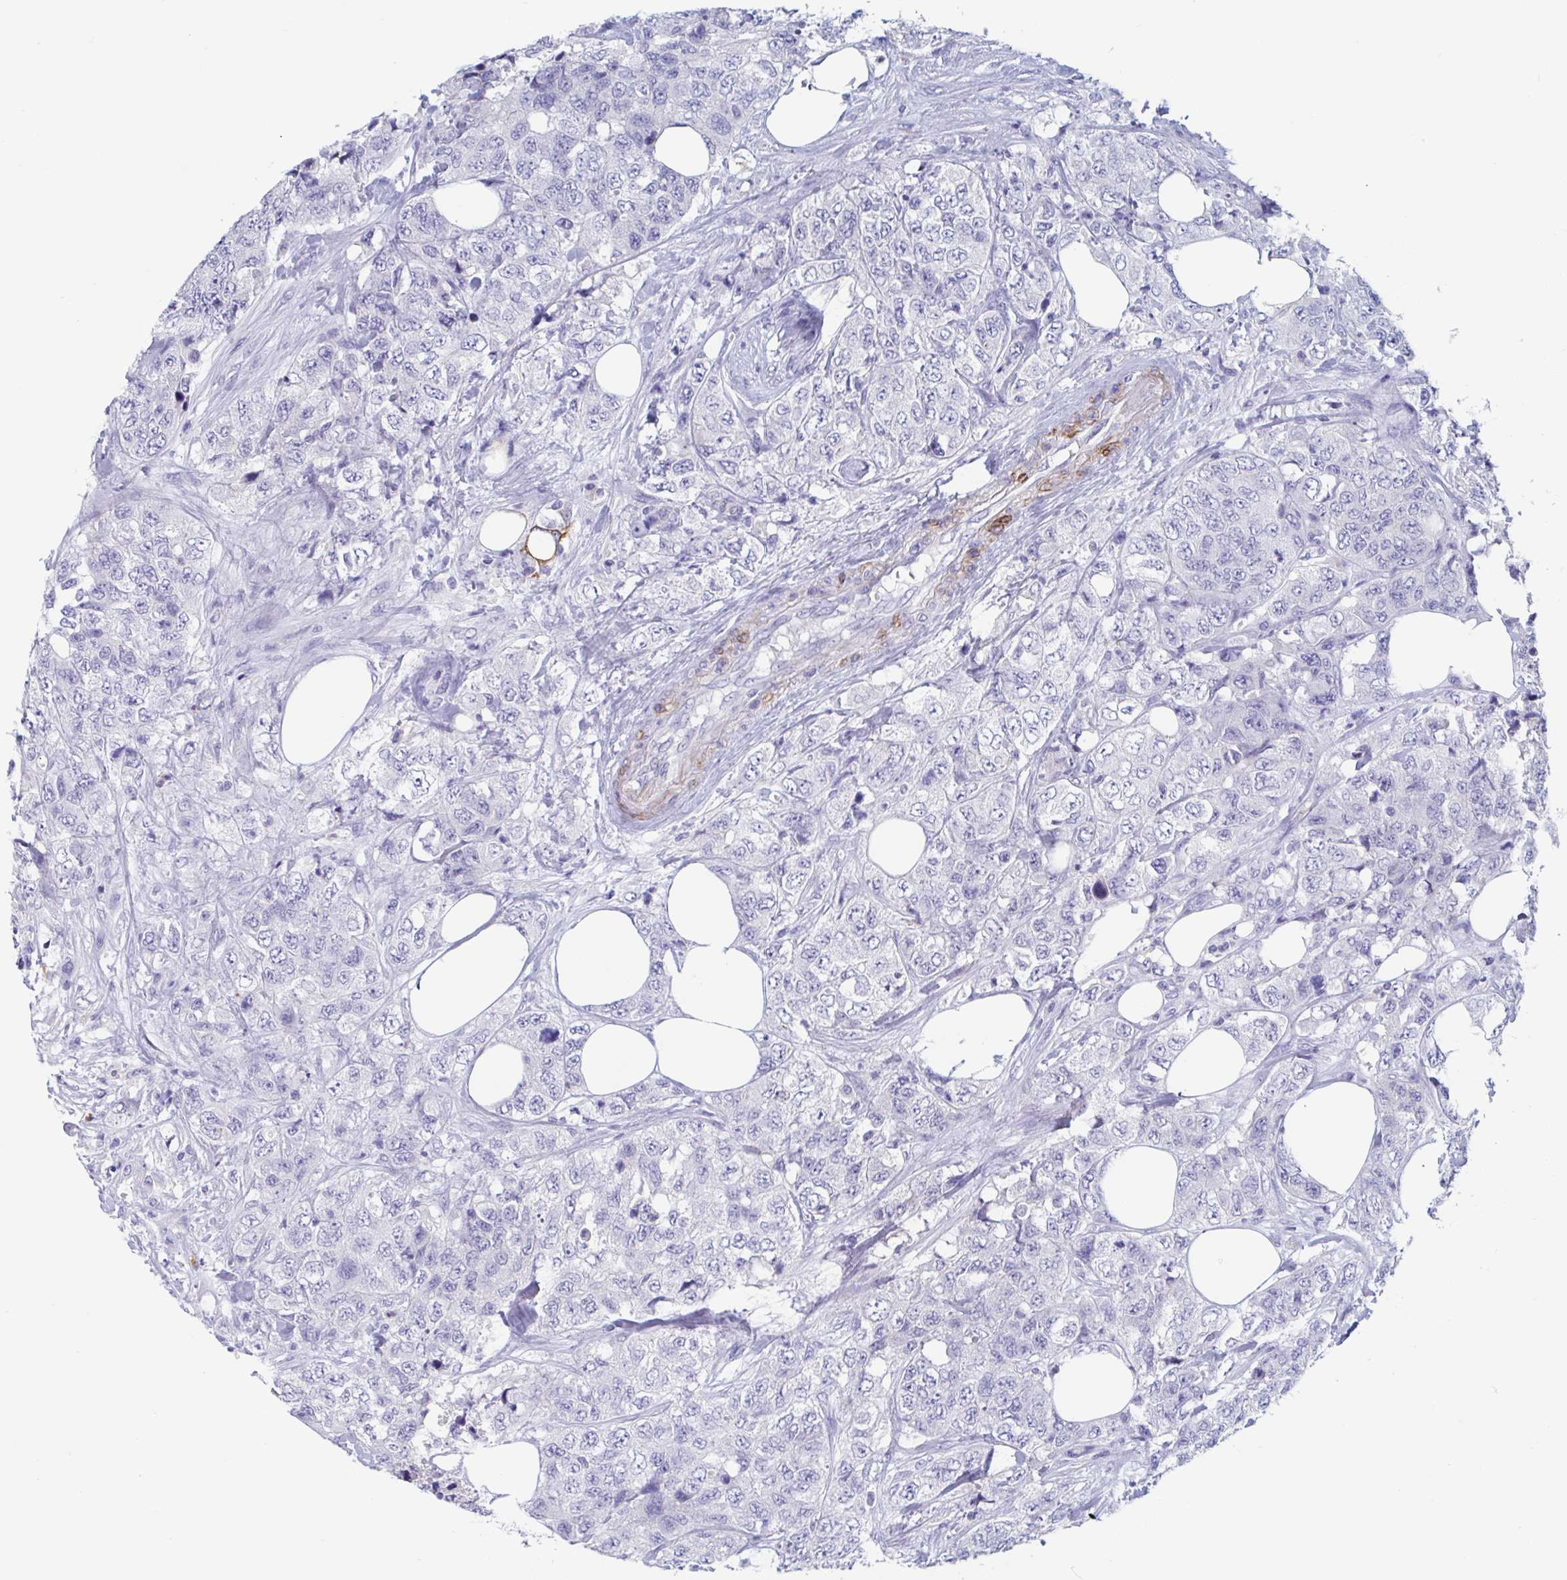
{"staining": {"intensity": "negative", "quantity": "none", "location": "none"}, "tissue": "urothelial cancer", "cell_type": "Tumor cells", "image_type": "cancer", "snomed": [{"axis": "morphology", "description": "Urothelial carcinoma, High grade"}, {"axis": "topography", "description": "Urinary bladder"}], "caption": "Immunohistochemistry image of urothelial cancer stained for a protein (brown), which demonstrates no staining in tumor cells.", "gene": "ZNHIT2", "patient": {"sex": "female", "age": 78}}